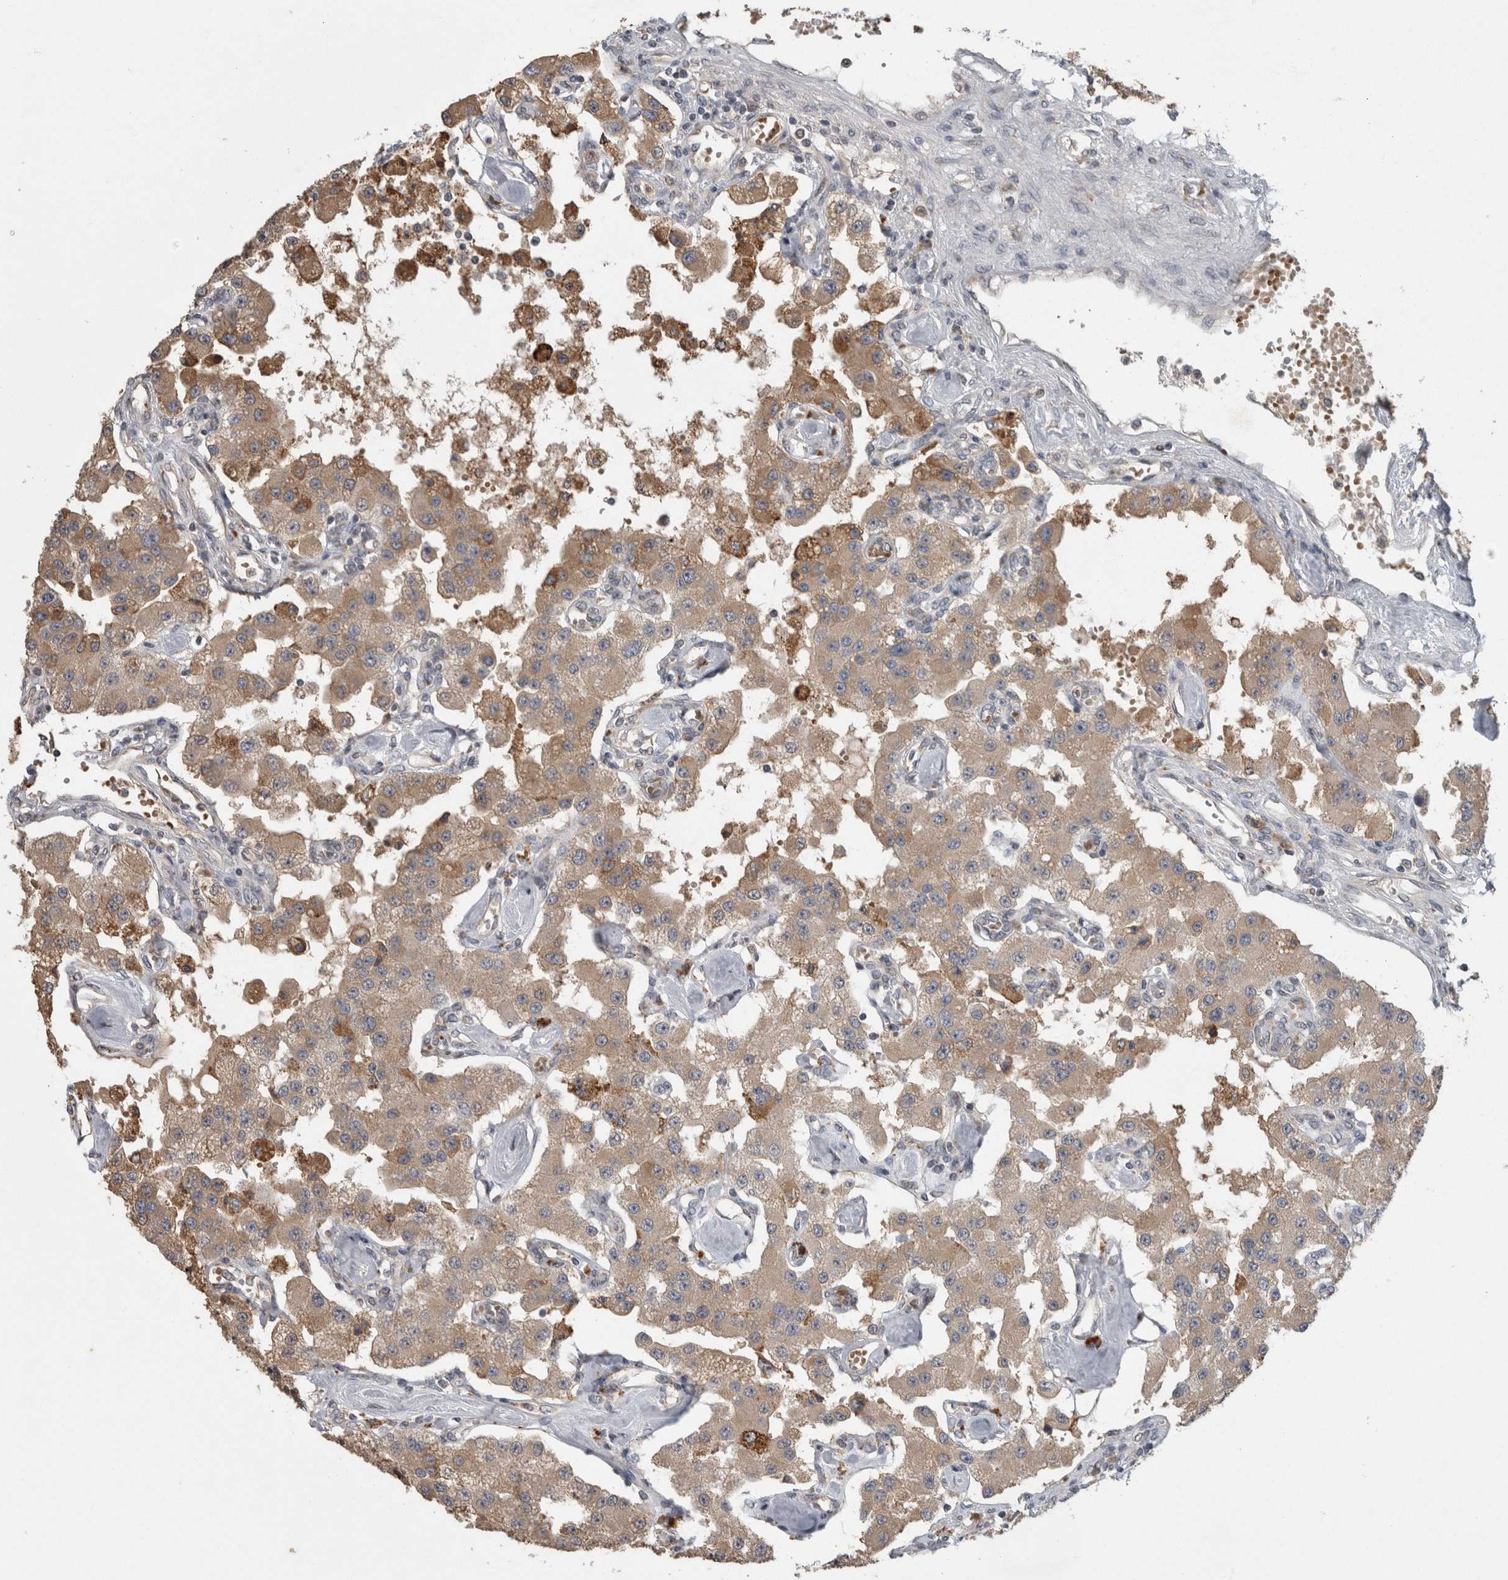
{"staining": {"intensity": "moderate", "quantity": ">75%", "location": "cytoplasmic/membranous"}, "tissue": "carcinoid", "cell_type": "Tumor cells", "image_type": "cancer", "snomed": [{"axis": "morphology", "description": "Carcinoid, malignant, NOS"}, {"axis": "topography", "description": "Pancreas"}], "caption": "Immunohistochemical staining of malignant carcinoid demonstrates medium levels of moderate cytoplasmic/membranous protein expression in about >75% of tumor cells.", "gene": "ADGRL3", "patient": {"sex": "male", "age": 41}}